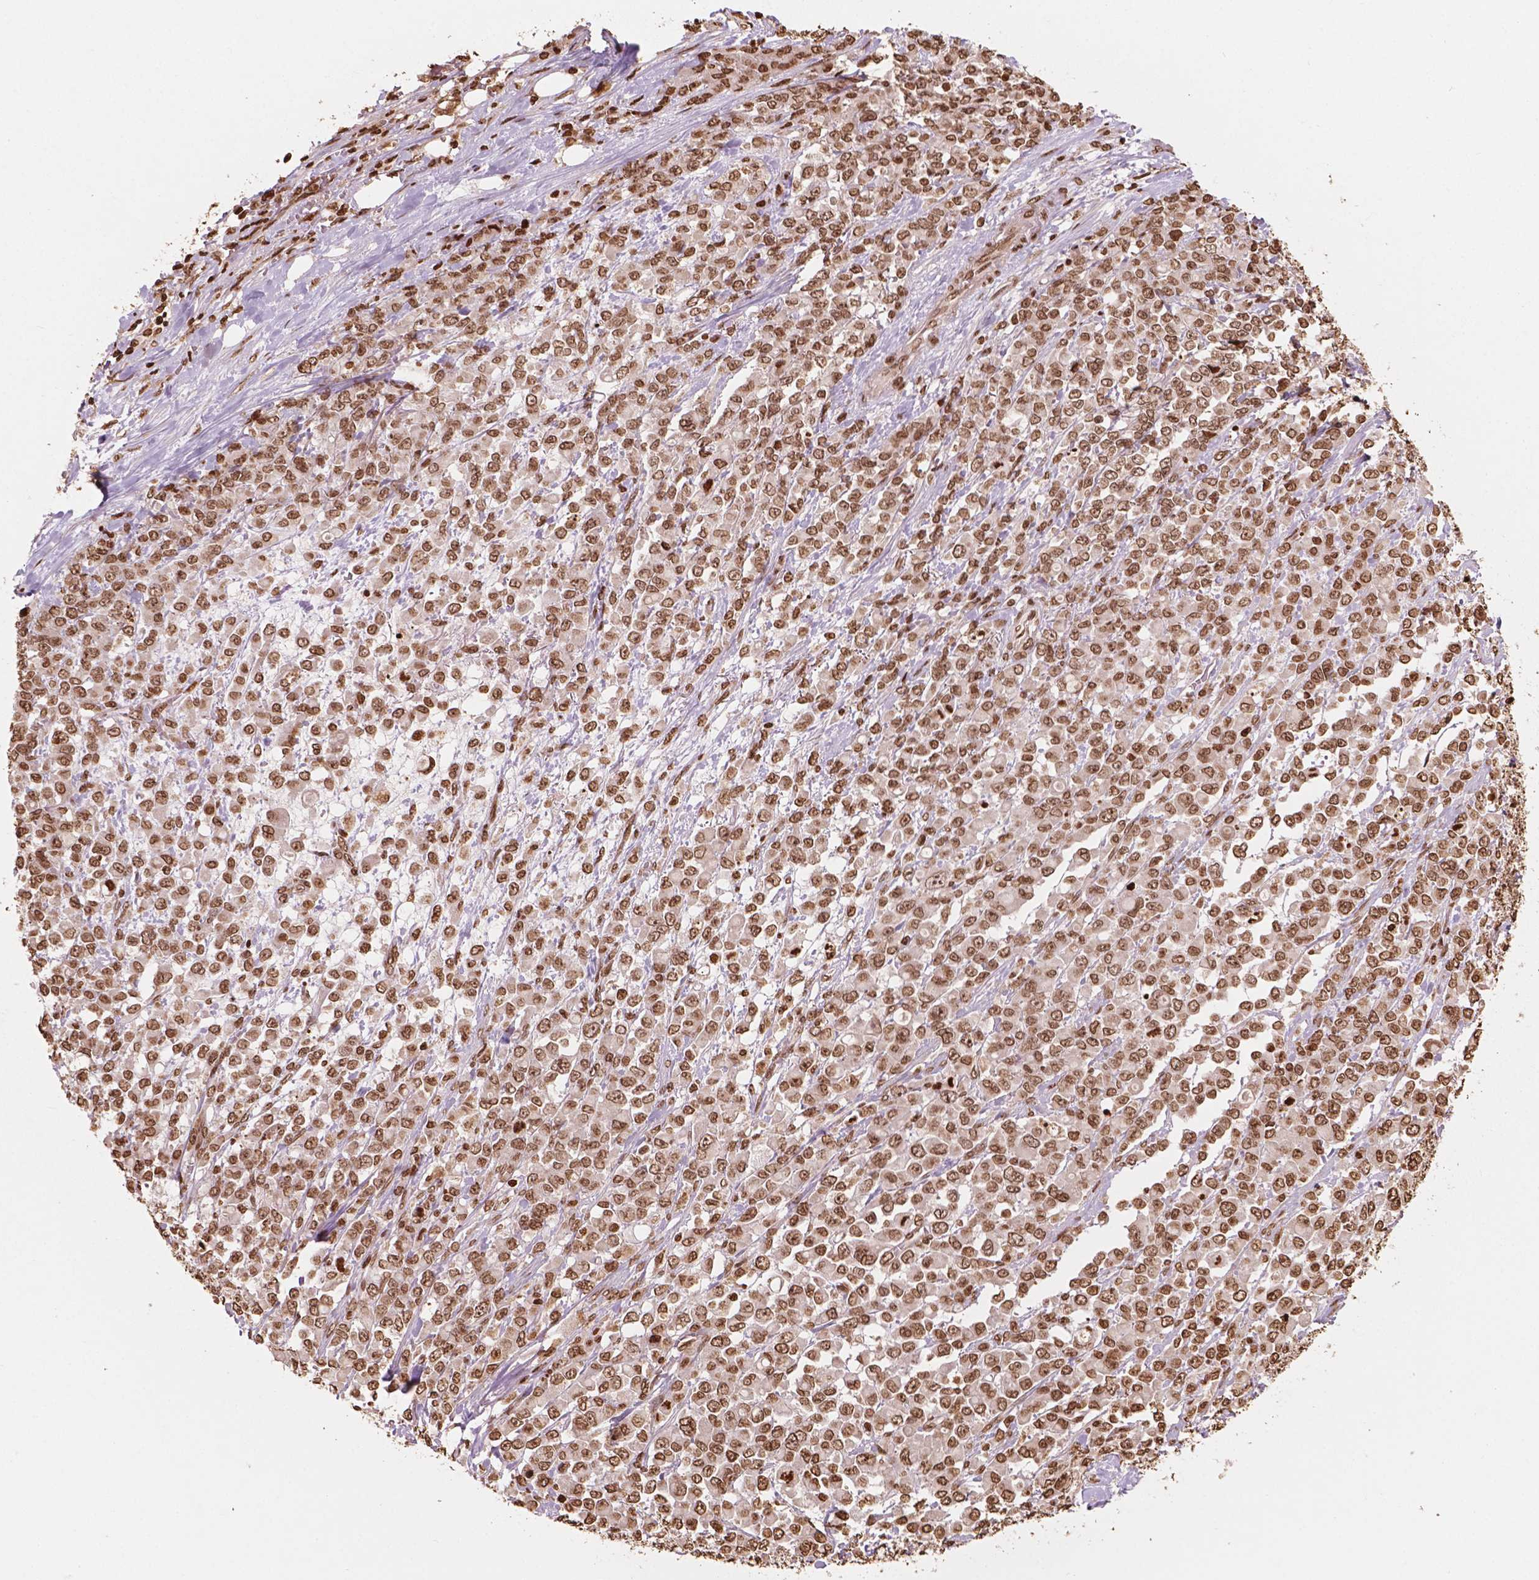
{"staining": {"intensity": "moderate", "quantity": ">75%", "location": "nuclear"}, "tissue": "stomach cancer", "cell_type": "Tumor cells", "image_type": "cancer", "snomed": [{"axis": "morphology", "description": "Adenocarcinoma, NOS"}, {"axis": "topography", "description": "Stomach"}], "caption": "Immunohistochemistry (IHC) photomicrograph of neoplastic tissue: adenocarcinoma (stomach) stained using immunohistochemistry demonstrates medium levels of moderate protein expression localized specifically in the nuclear of tumor cells, appearing as a nuclear brown color.", "gene": "H3C7", "patient": {"sex": "female", "age": 76}}